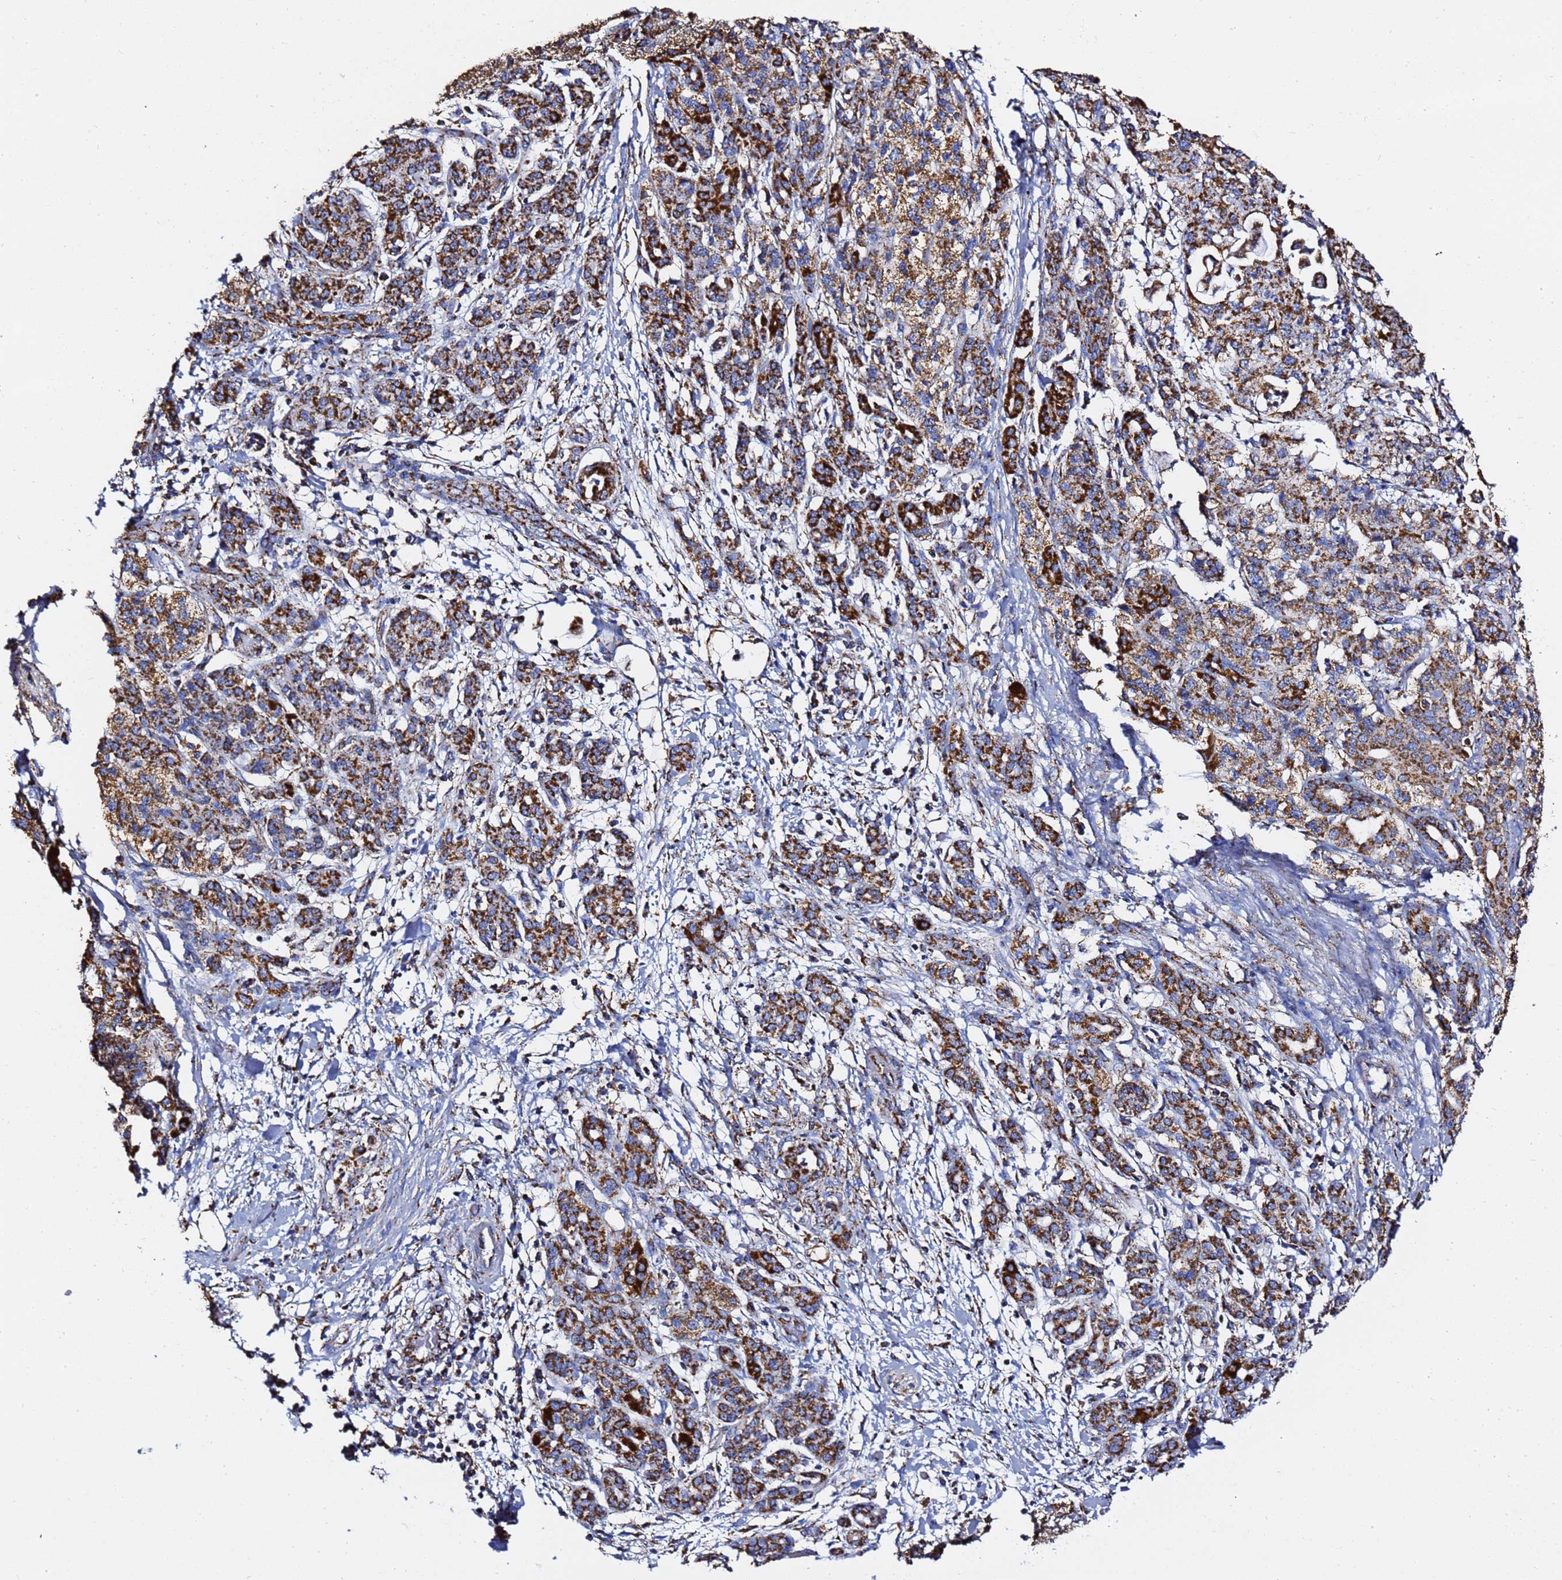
{"staining": {"intensity": "strong", "quantity": ">75%", "location": "cytoplasmic/membranous"}, "tissue": "pancreatic cancer", "cell_type": "Tumor cells", "image_type": "cancer", "snomed": [{"axis": "morphology", "description": "Adenocarcinoma, NOS"}, {"axis": "topography", "description": "Pancreas"}], "caption": "High-magnification brightfield microscopy of pancreatic adenocarcinoma stained with DAB (brown) and counterstained with hematoxylin (blue). tumor cells exhibit strong cytoplasmic/membranous positivity is identified in about>75% of cells.", "gene": "PHB2", "patient": {"sex": "male", "age": 58}}